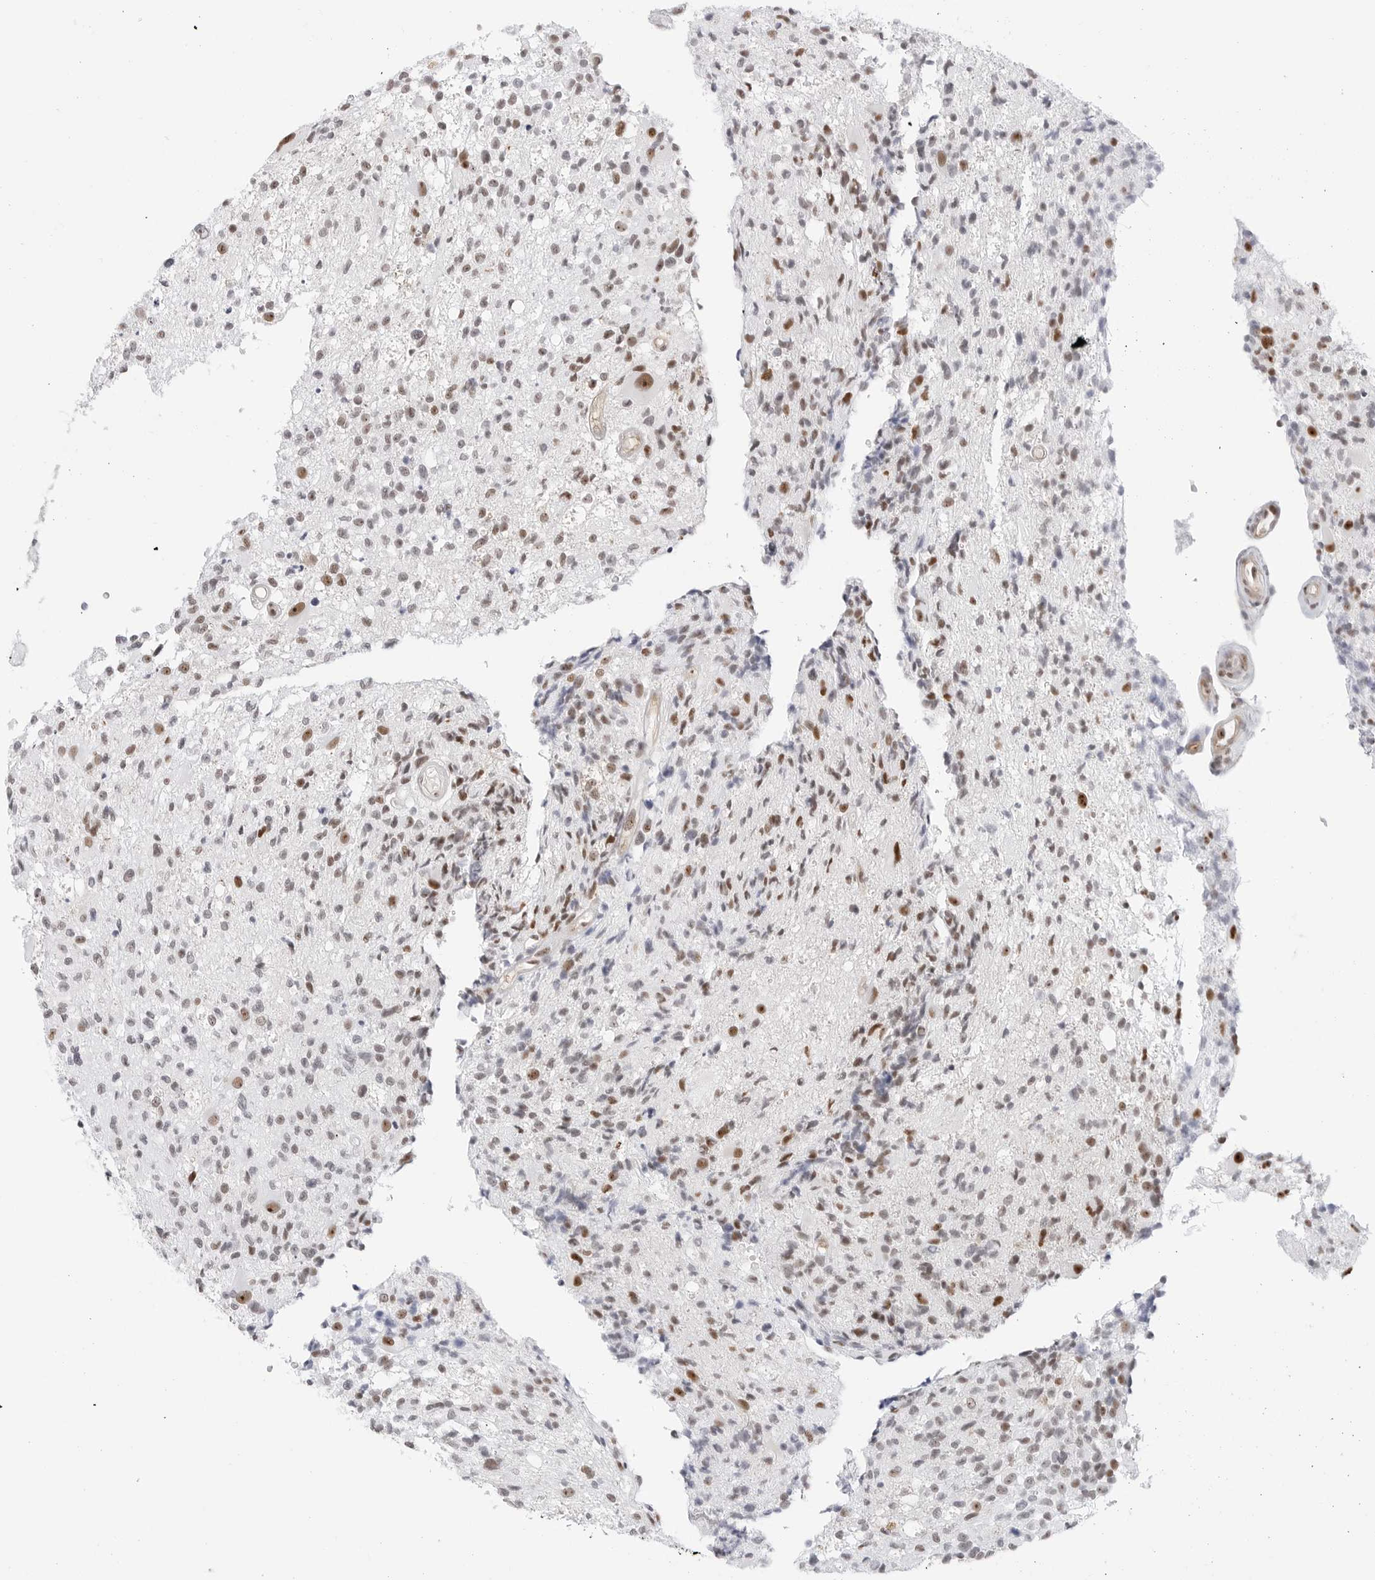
{"staining": {"intensity": "moderate", "quantity": "25%-75%", "location": "nuclear"}, "tissue": "glioma", "cell_type": "Tumor cells", "image_type": "cancer", "snomed": [{"axis": "morphology", "description": "Glioma, malignant, High grade"}, {"axis": "morphology", "description": "Glioblastoma, NOS"}, {"axis": "topography", "description": "Brain"}], "caption": "A medium amount of moderate nuclear expression is seen in approximately 25%-75% of tumor cells in glioma tissue.", "gene": "C1orf162", "patient": {"sex": "male", "age": 60}}